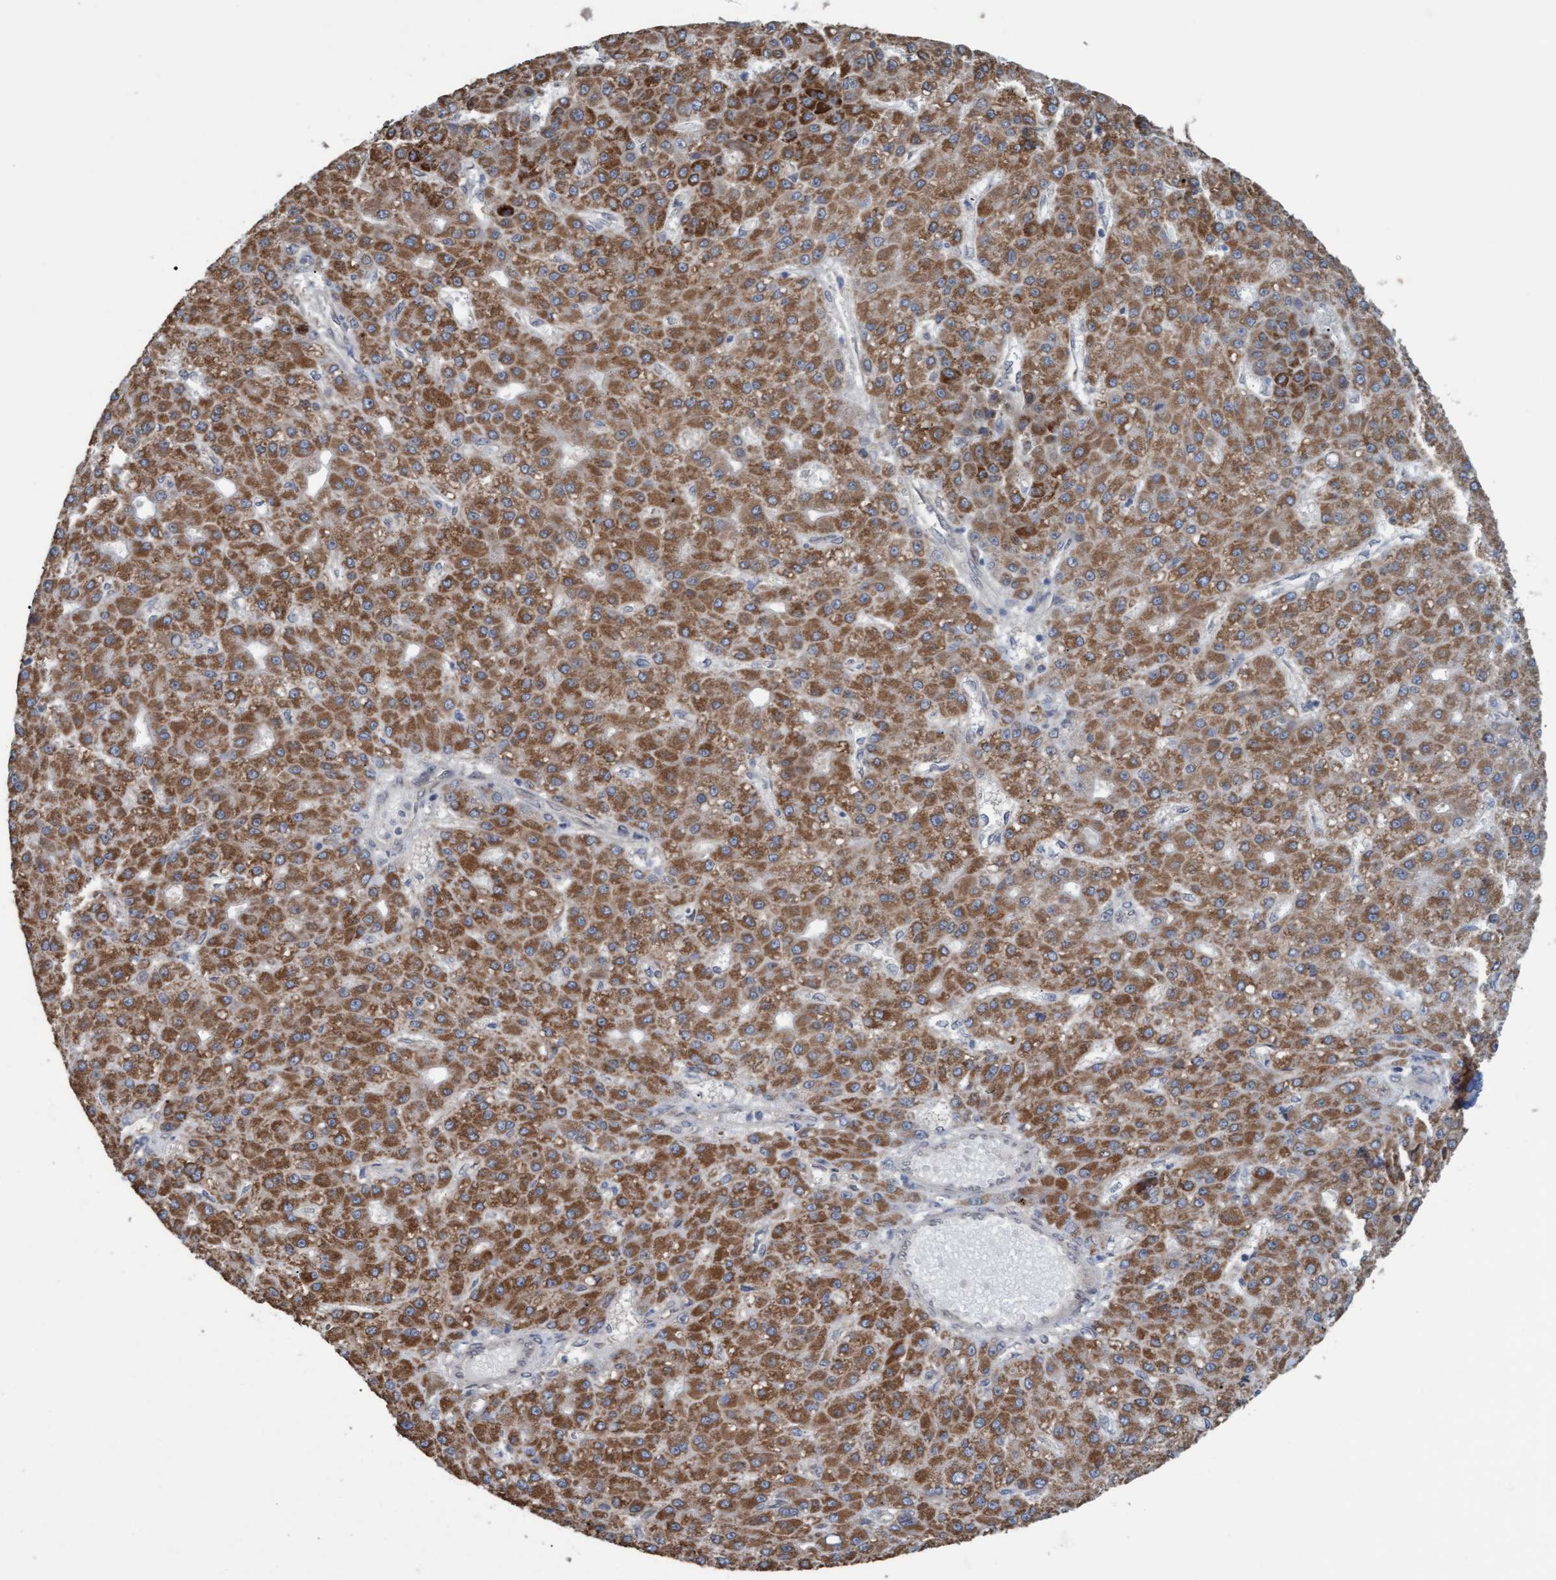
{"staining": {"intensity": "moderate", "quantity": ">75%", "location": "cytoplasmic/membranous"}, "tissue": "liver cancer", "cell_type": "Tumor cells", "image_type": "cancer", "snomed": [{"axis": "morphology", "description": "Carcinoma, Hepatocellular, NOS"}, {"axis": "topography", "description": "Liver"}], "caption": "Approximately >75% of tumor cells in human hepatocellular carcinoma (liver) reveal moderate cytoplasmic/membranous protein expression as visualized by brown immunohistochemical staining.", "gene": "MGLL", "patient": {"sex": "male", "age": 67}}